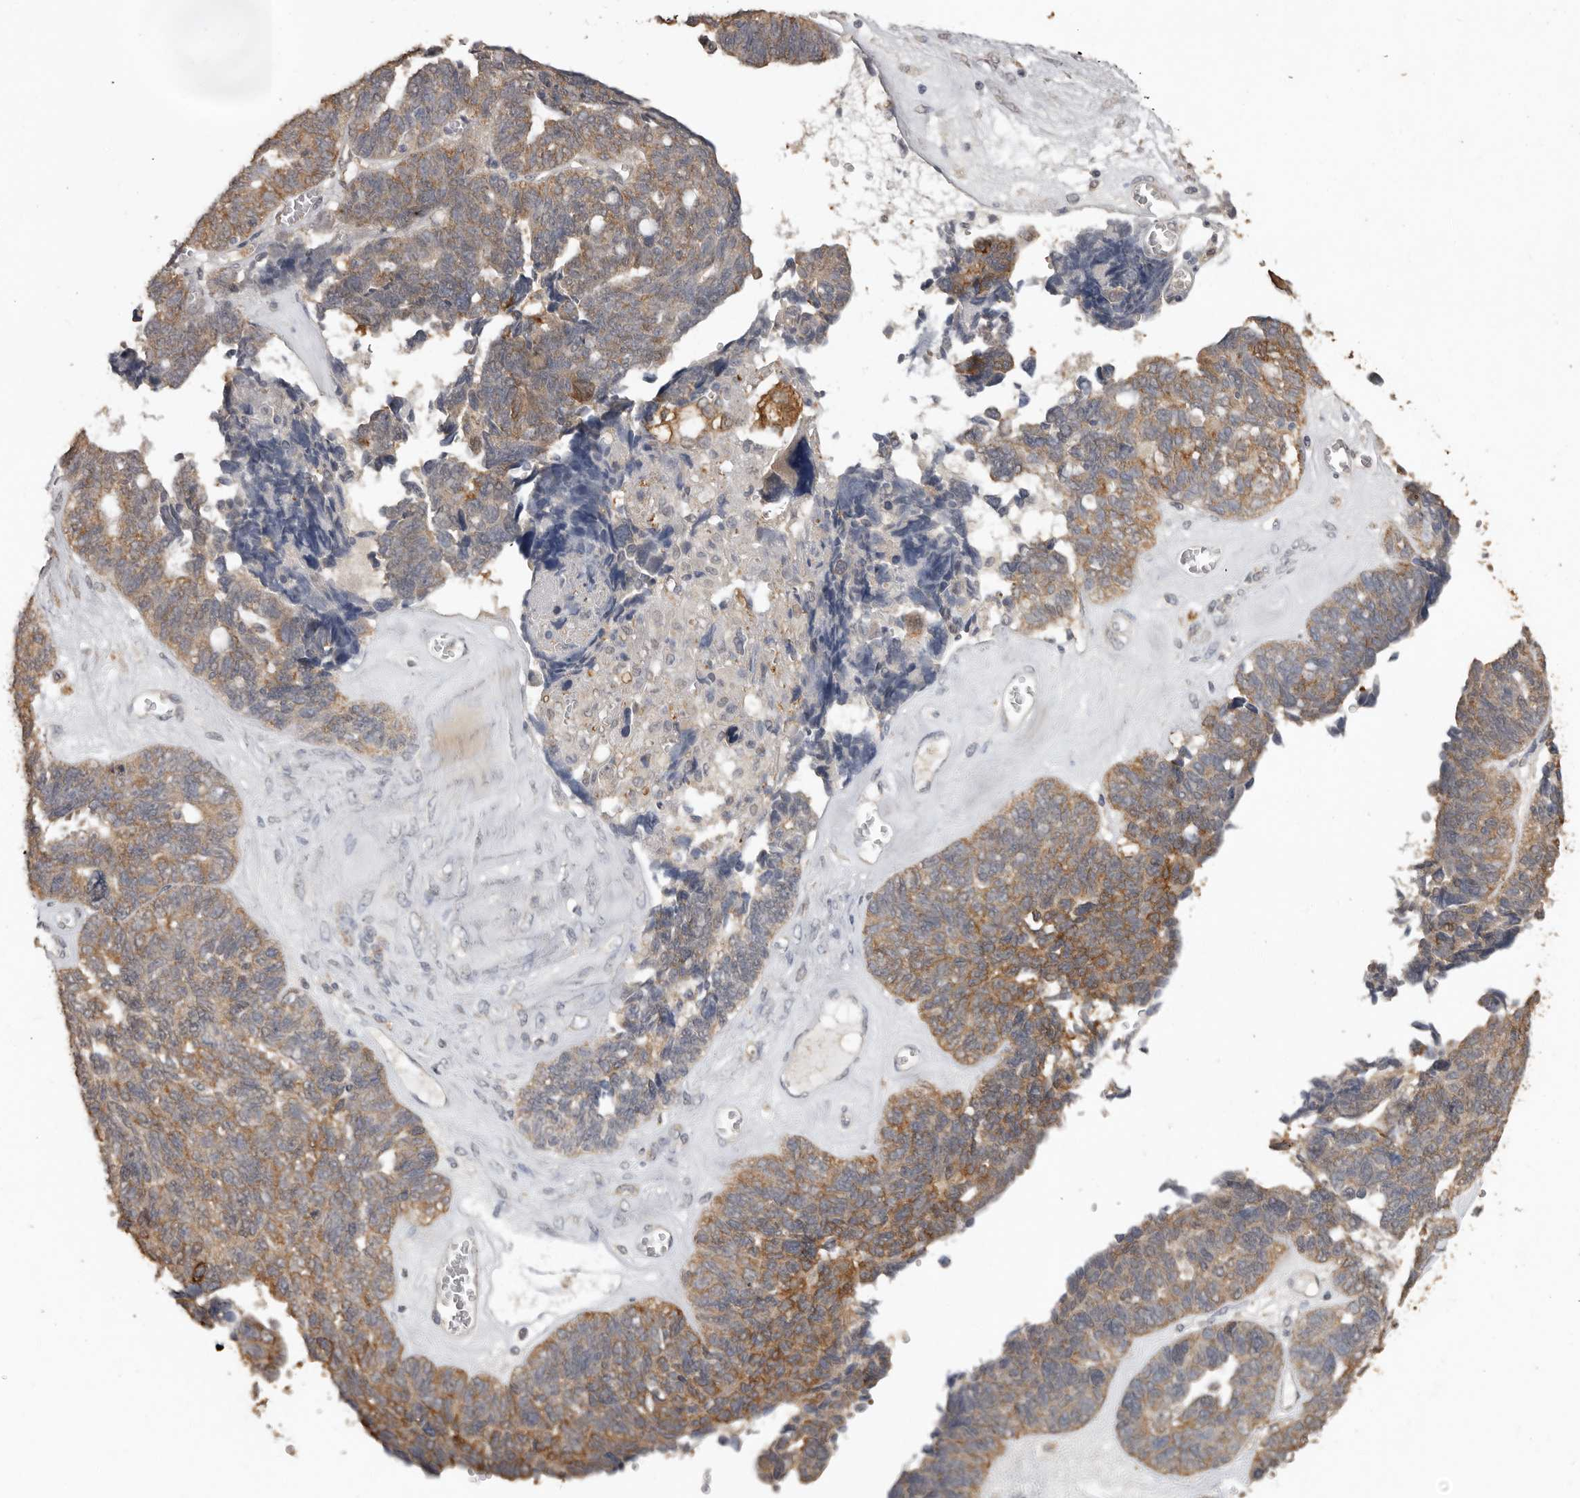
{"staining": {"intensity": "moderate", "quantity": ">75%", "location": "cytoplasmic/membranous"}, "tissue": "ovarian cancer", "cell_type": "Tumor cells", "image_type": "cancer", "snomed": [{"axis": "morphology", "description": "Cystadenocarcinoma, serous, NOS"}, {"axis": "topography", "description": "Ovary"}], "caption": "This is an image of immunohistochemistry staining of serous cystadenocarcinoma (ovarian), which shows moderate staining in the cytoplasmic/membranous of tumor cells.", "gene": "MTF1", "patient": {"sex": "female", "age": 79}}